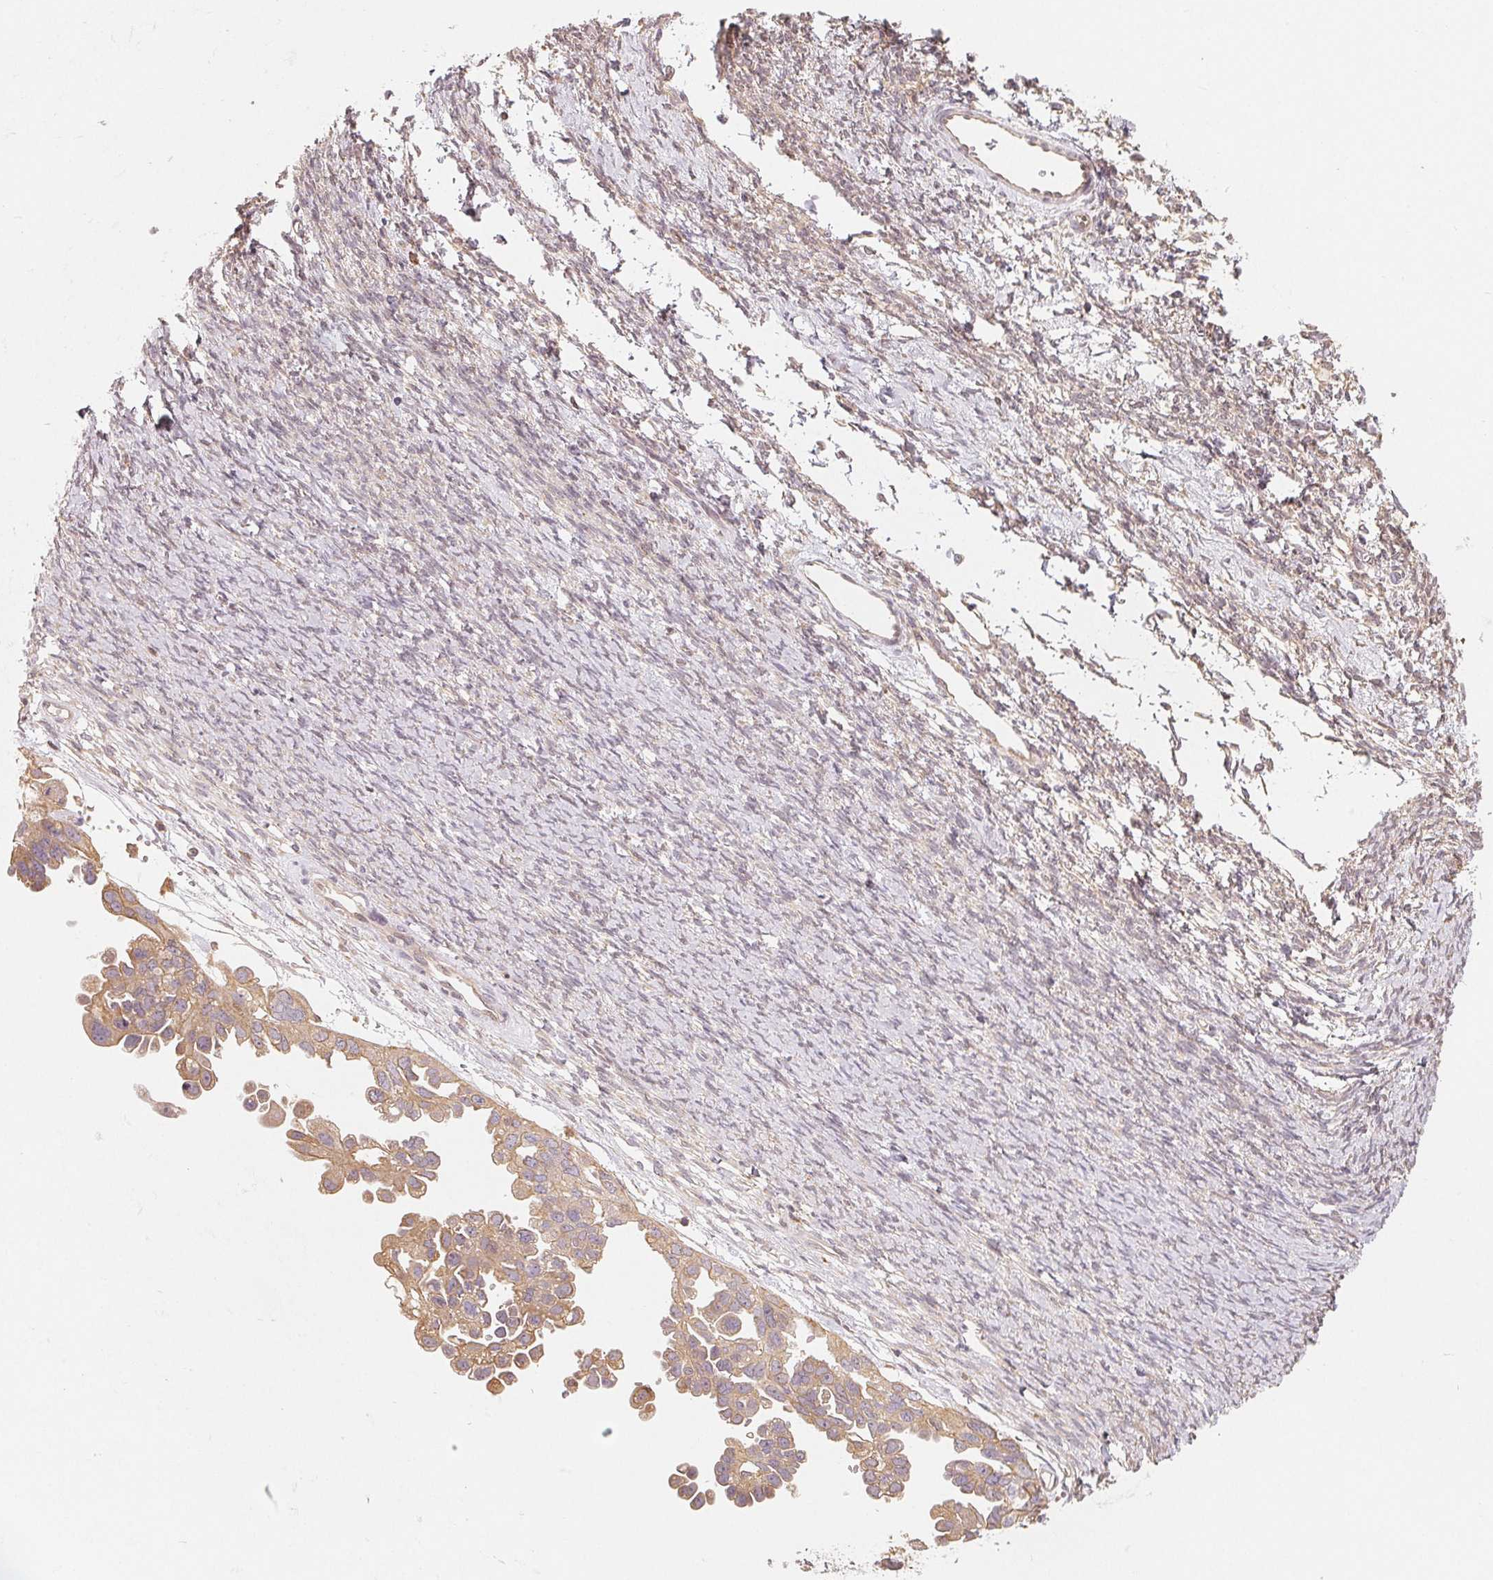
{"staining": {"intensity": "weak", "quantity": ">75%", "location": "cytoplasmic/membranous"}, "tissue": "ovarian cancer", "cell_type": "Tumor cells", "image_type": "cancer", "snomed": [{"axis": "morphology", "description": "Cystadenocarcinoma, serous, NOS"}, {"axis": "topography", "description": "Ovary"}], "caption": "Ovarian cancer stained with immunohistochemistry shows weak cytoplasmic/membranous positivity in about >75% of tumor cells.", "gene": "GUSB", "patient": {"sex": "female", "age": 53}}